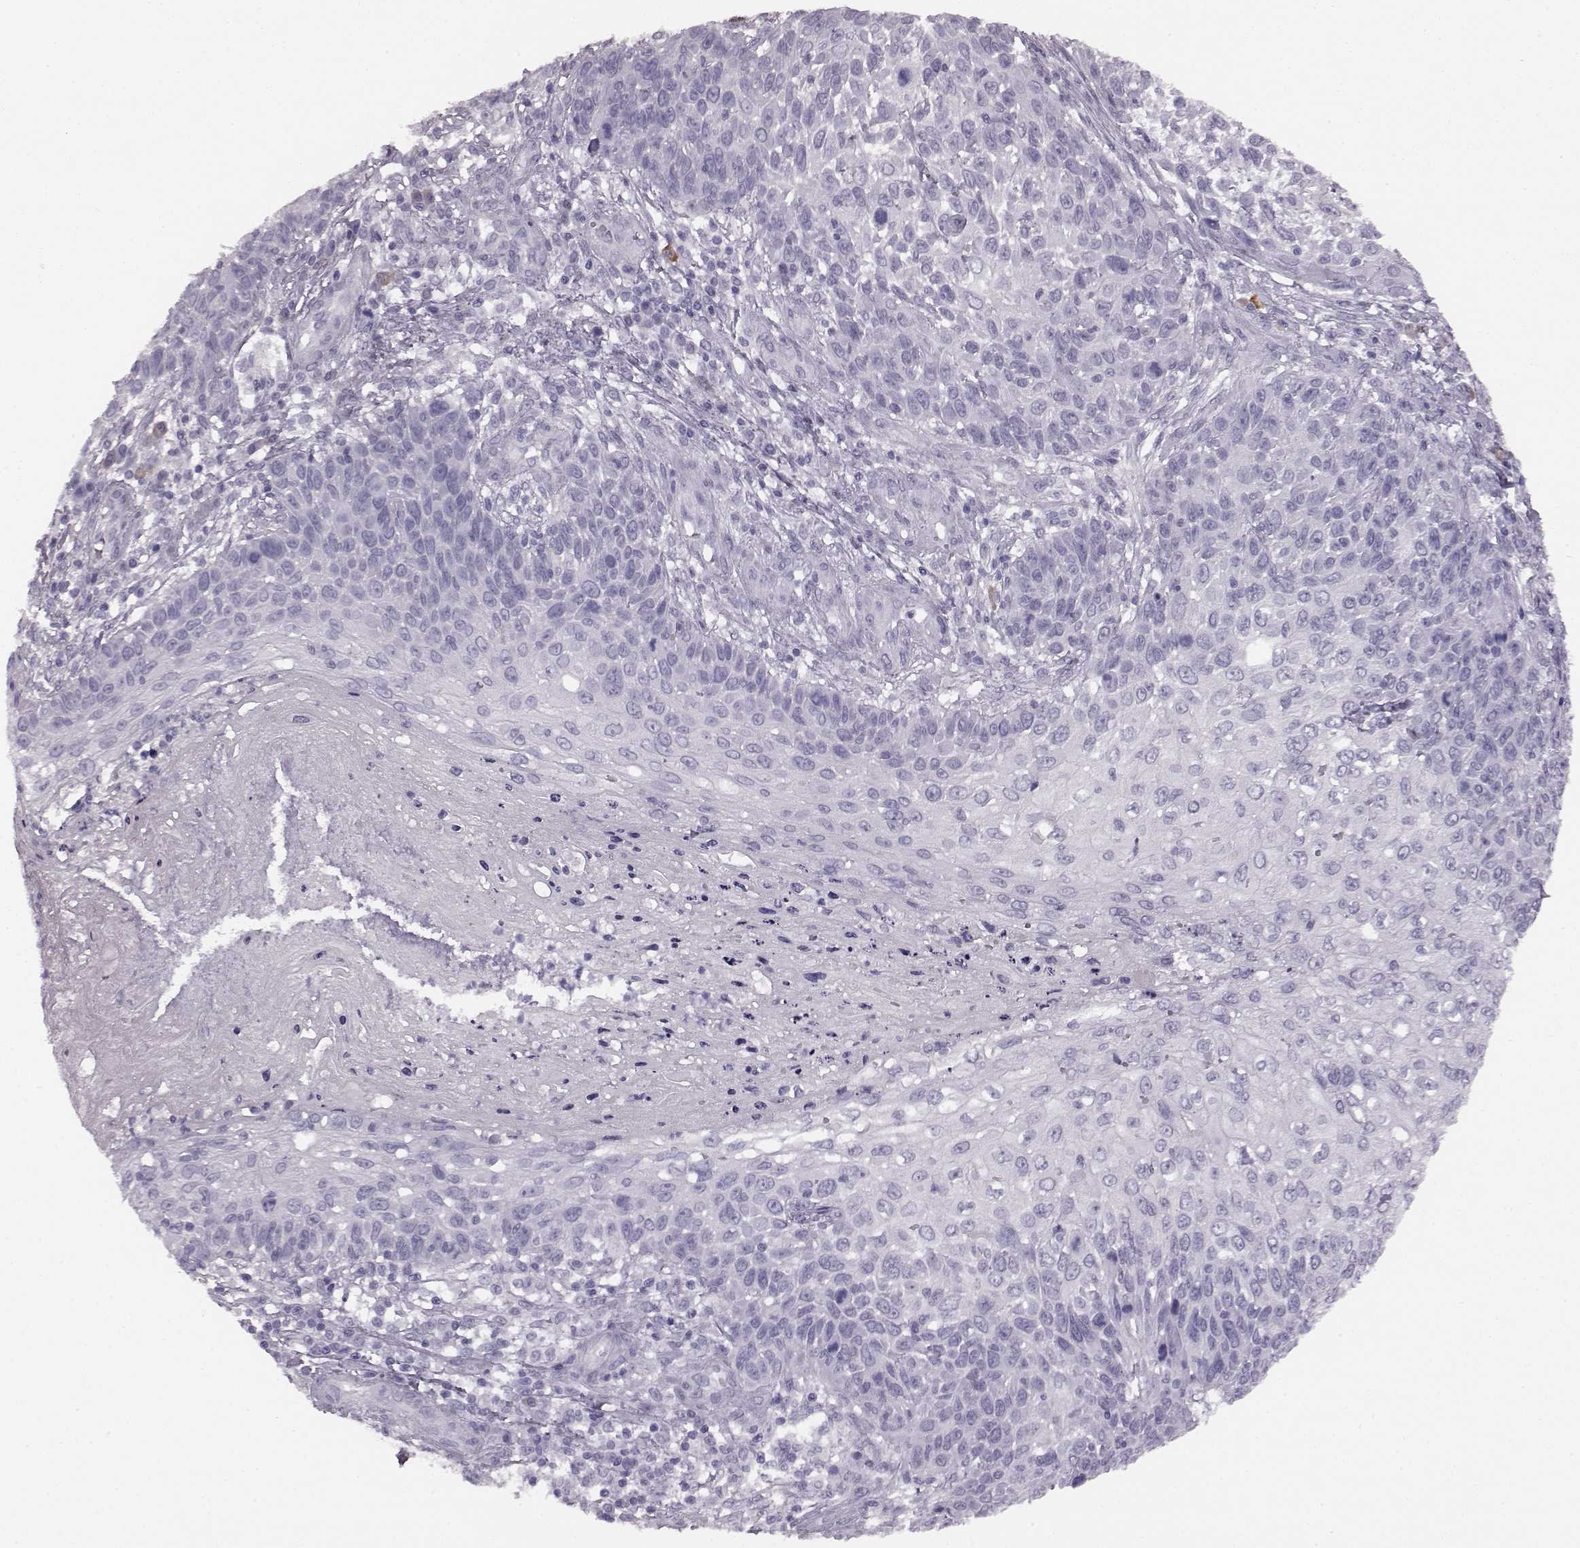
{"staining": {"intensity": "negative", "quantity": "none", "location": "none"}, "tissue": "skin cancer", "cell_type": "Tumor cells", "image_type": "cancer", "snomed": [{"axis": "morphology", "description": "Squamous cell carcinoma, NOS"}, {"axis": "topography", "description": "Skin"}], "caption": "Immunohistochemistry photomicrograph of neoplastic tissue: skin cancer stained with DAB (3,3'-diaminobenzidine) shows no significant protein expression in tumor cells.", "gene": "JSRP1", "patient": {"sex": "male", "age": 92}}